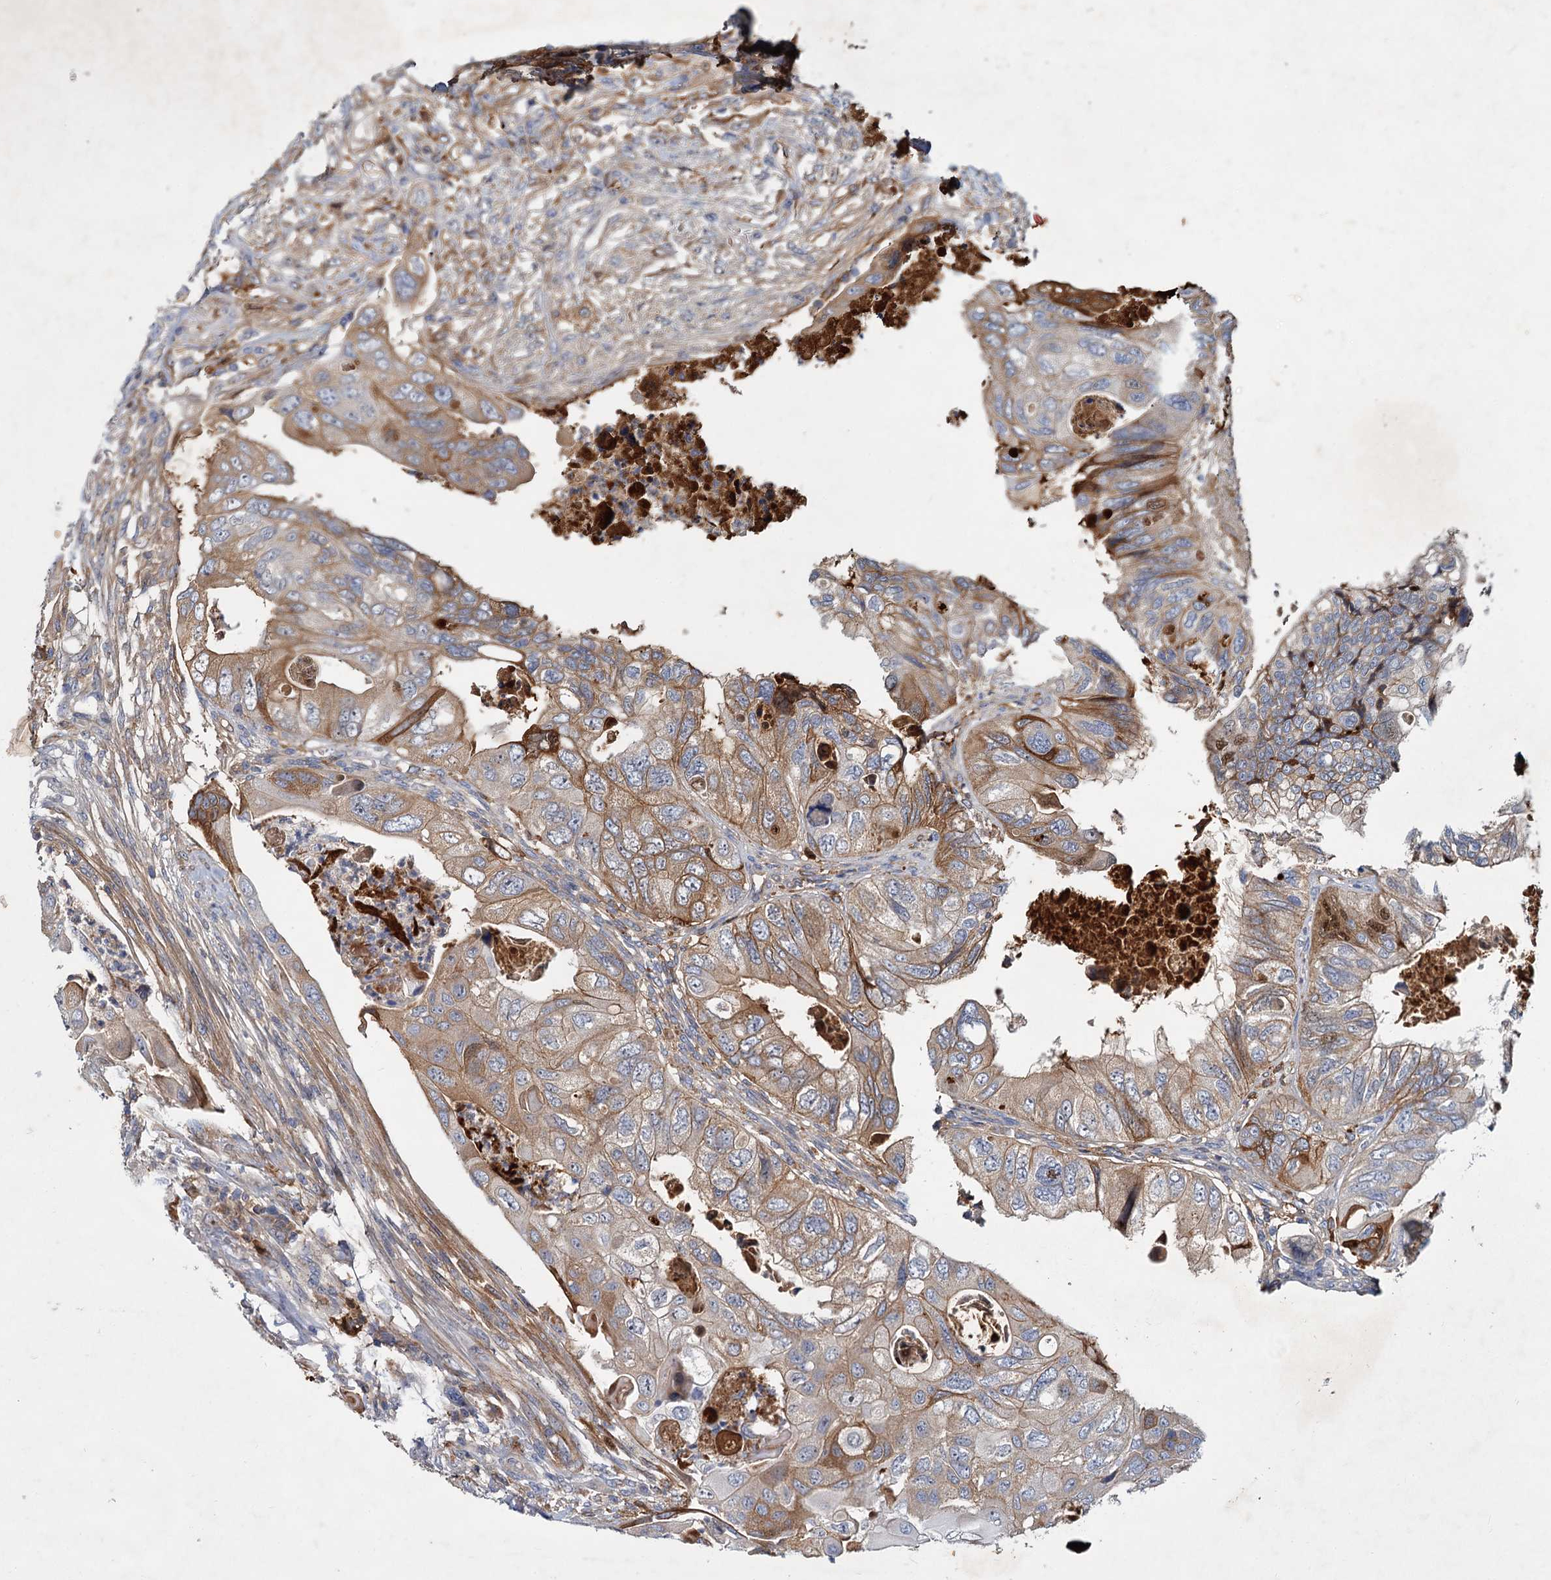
{"staining": {"intensity": "moderate", "quantity": ">75%", "location": "cytoplasmic/membranous"}, "tissue": "colorectal cancer", "cell_type": "Tumor cells", "image_type": "cancer", "snomed": [{"axis": "morphology", "description": "Adenocarcinoma, NOS"}, {"axis": "topography", "description": "Rectum"}], "caption": "The image reveals a brown stain indicating the presence of a protein in the cytoplasmic/membranous of tumor cells in colorectal cancer.", "gene": "CHRD", "patient": {"sex": "male", "age": 63}}